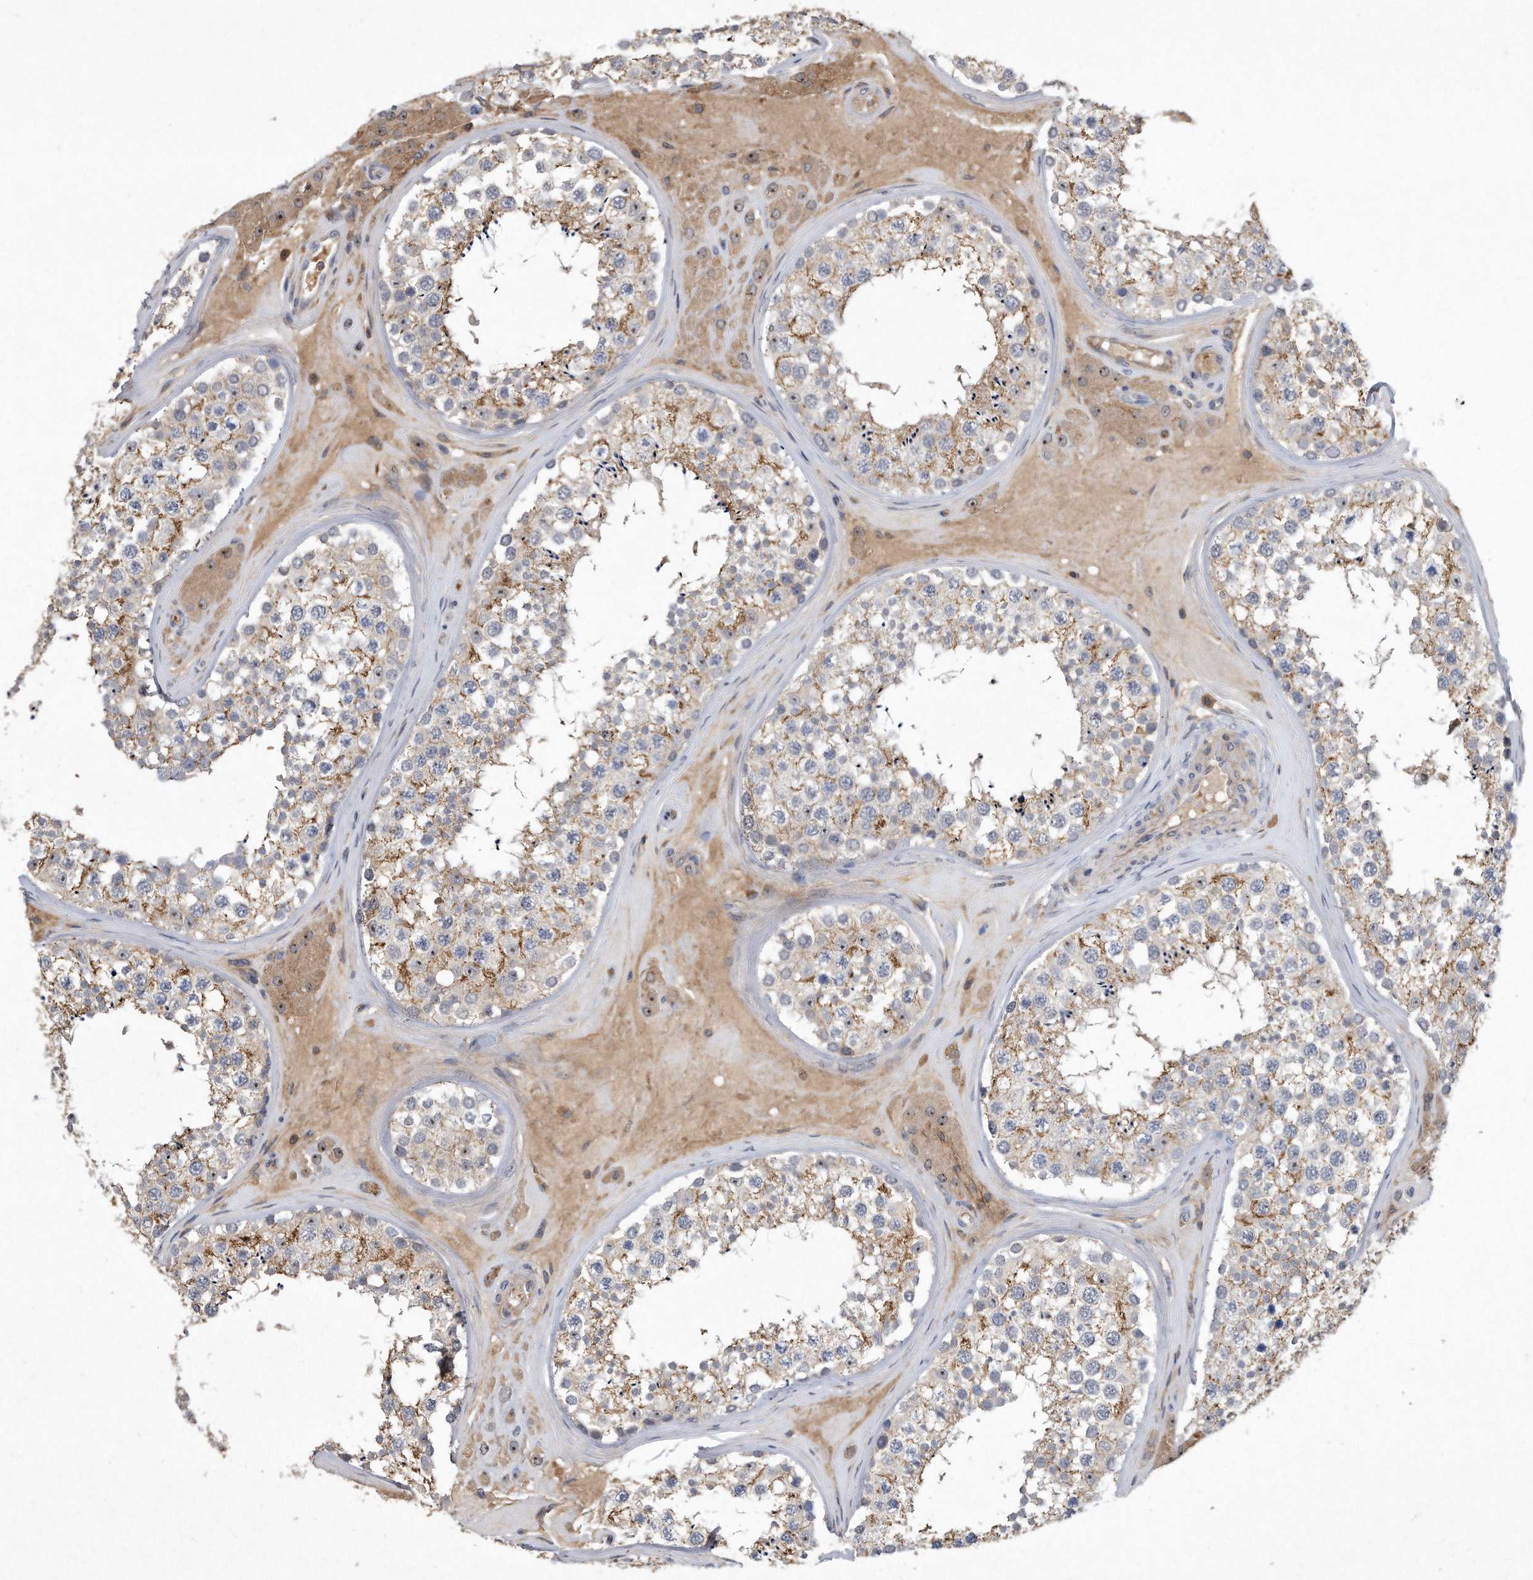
{"staining": {"intensity": "moderate", "quantity": "<25%", "location": "cytoplasmic/membranous"}, "tissue": "testis", "cell_type": "Cells in seminiferous ducts", "image_type": "normal", "snomed": [{"axis": "morphology", "description": "Normal tissue, NOS"}, {"axis": "topography", "description": "Testis"}], "caption": "About <25% of cells in seminiferous ducts in unremarkable human testis exhibit moderate cytoplasmic/membranous protein expression as visualized by brown immunohistochemical staining.", "gene": "PGBD2", "patient": {"sex": "male", "age": 46}}